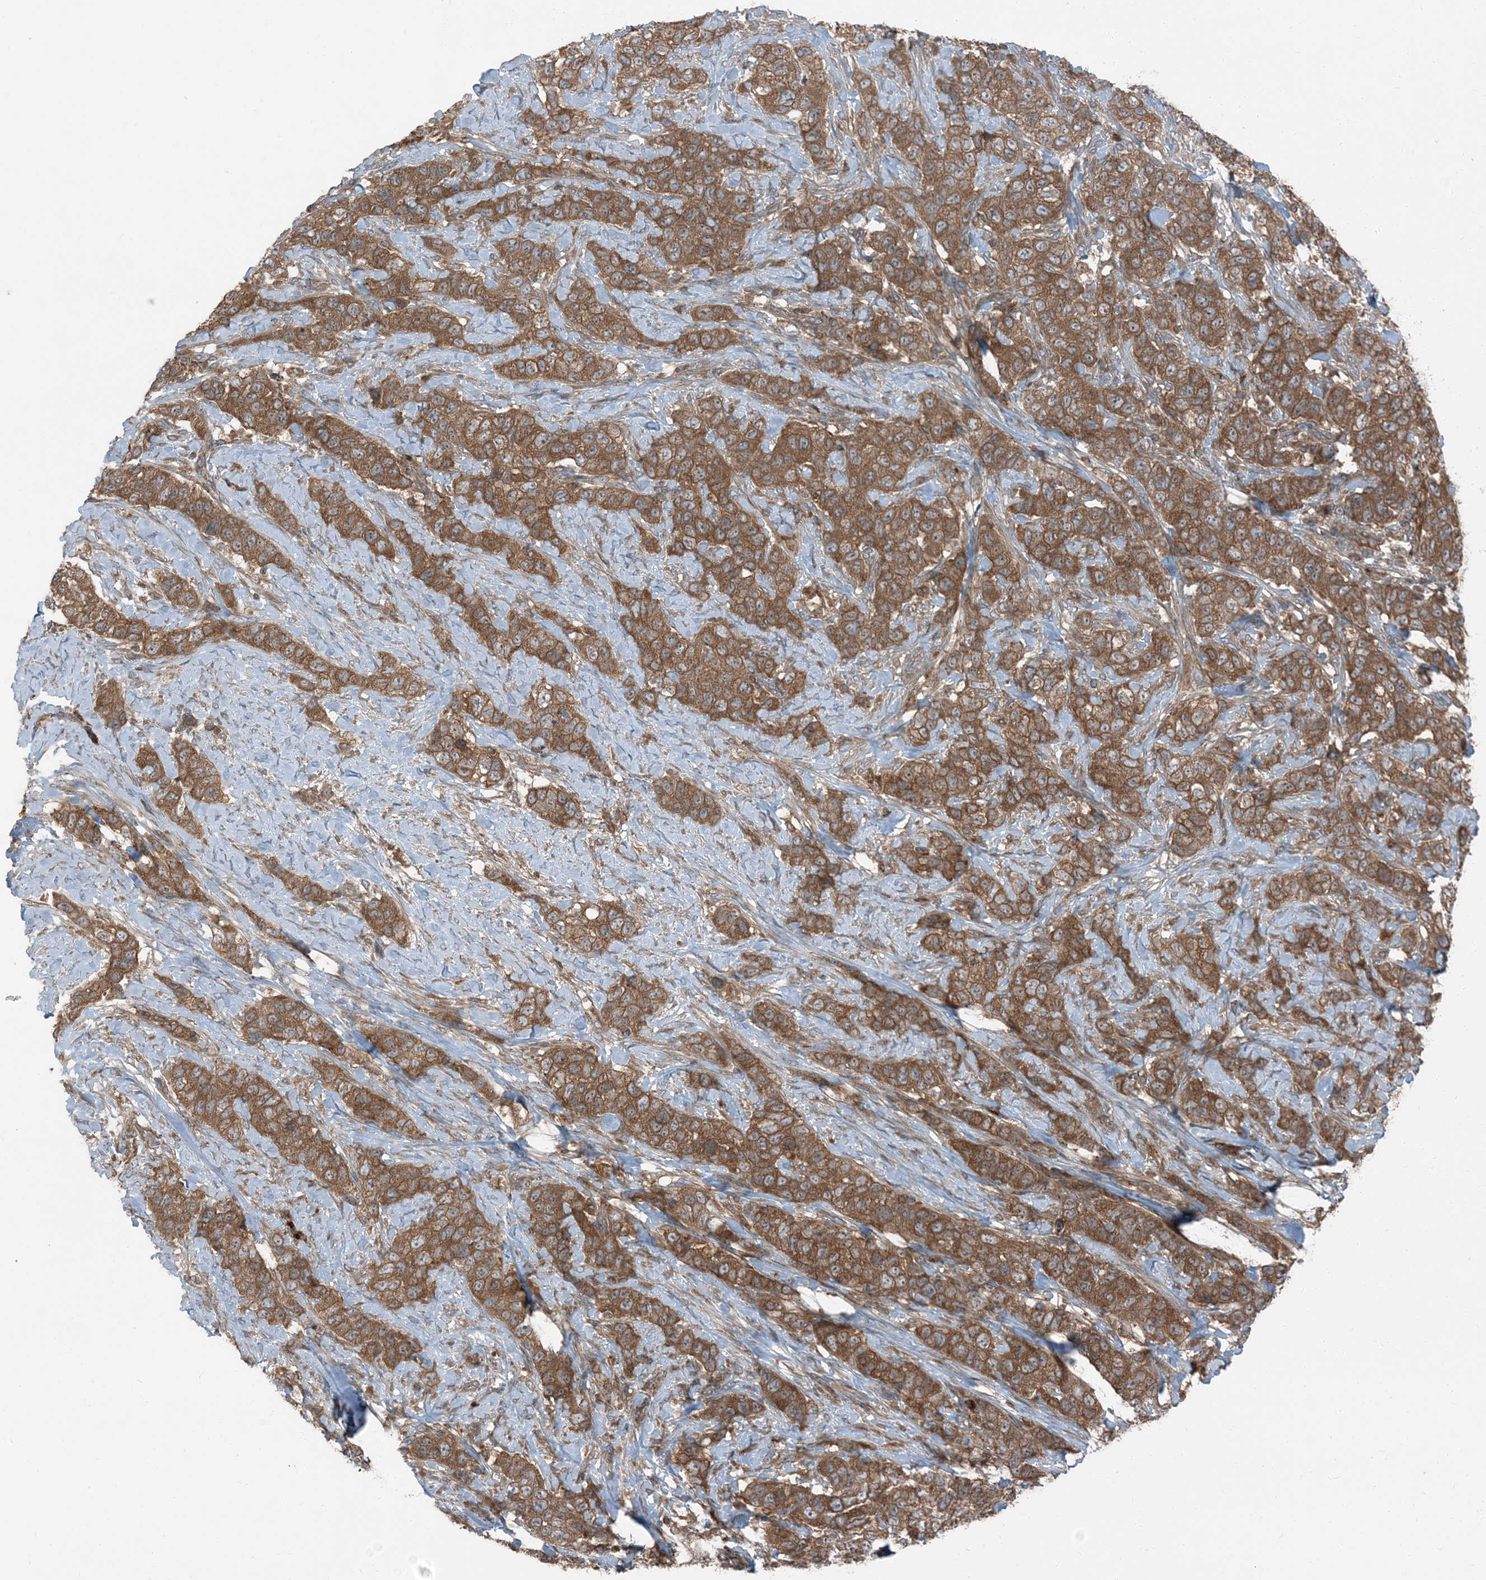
{"staining": {"intensity": "moderate", "quantity": ">75%", "location": "cytoplasmic/membranous"}, "tissue": "stomach cancer", "cell_type": "Tumor cells", "image_type": "cancer", "snomed": [{"axis": "morphology", "description": "Adenocarcinoma, NOS"}, {"axis": "topography", "description": "Stomach"}], "caption": "High-magnification brightfield microscopy of adenocarcinoma (stomach) stained with DAB (brown) and counterstained with hematoxylin (blue). tumor cells exhibit moderate cytoplasmic/membranous expression is seen in about>75% of cells.", "gene": "RAB3GAP1", "patient": {"sex": "male", "age": 48}}